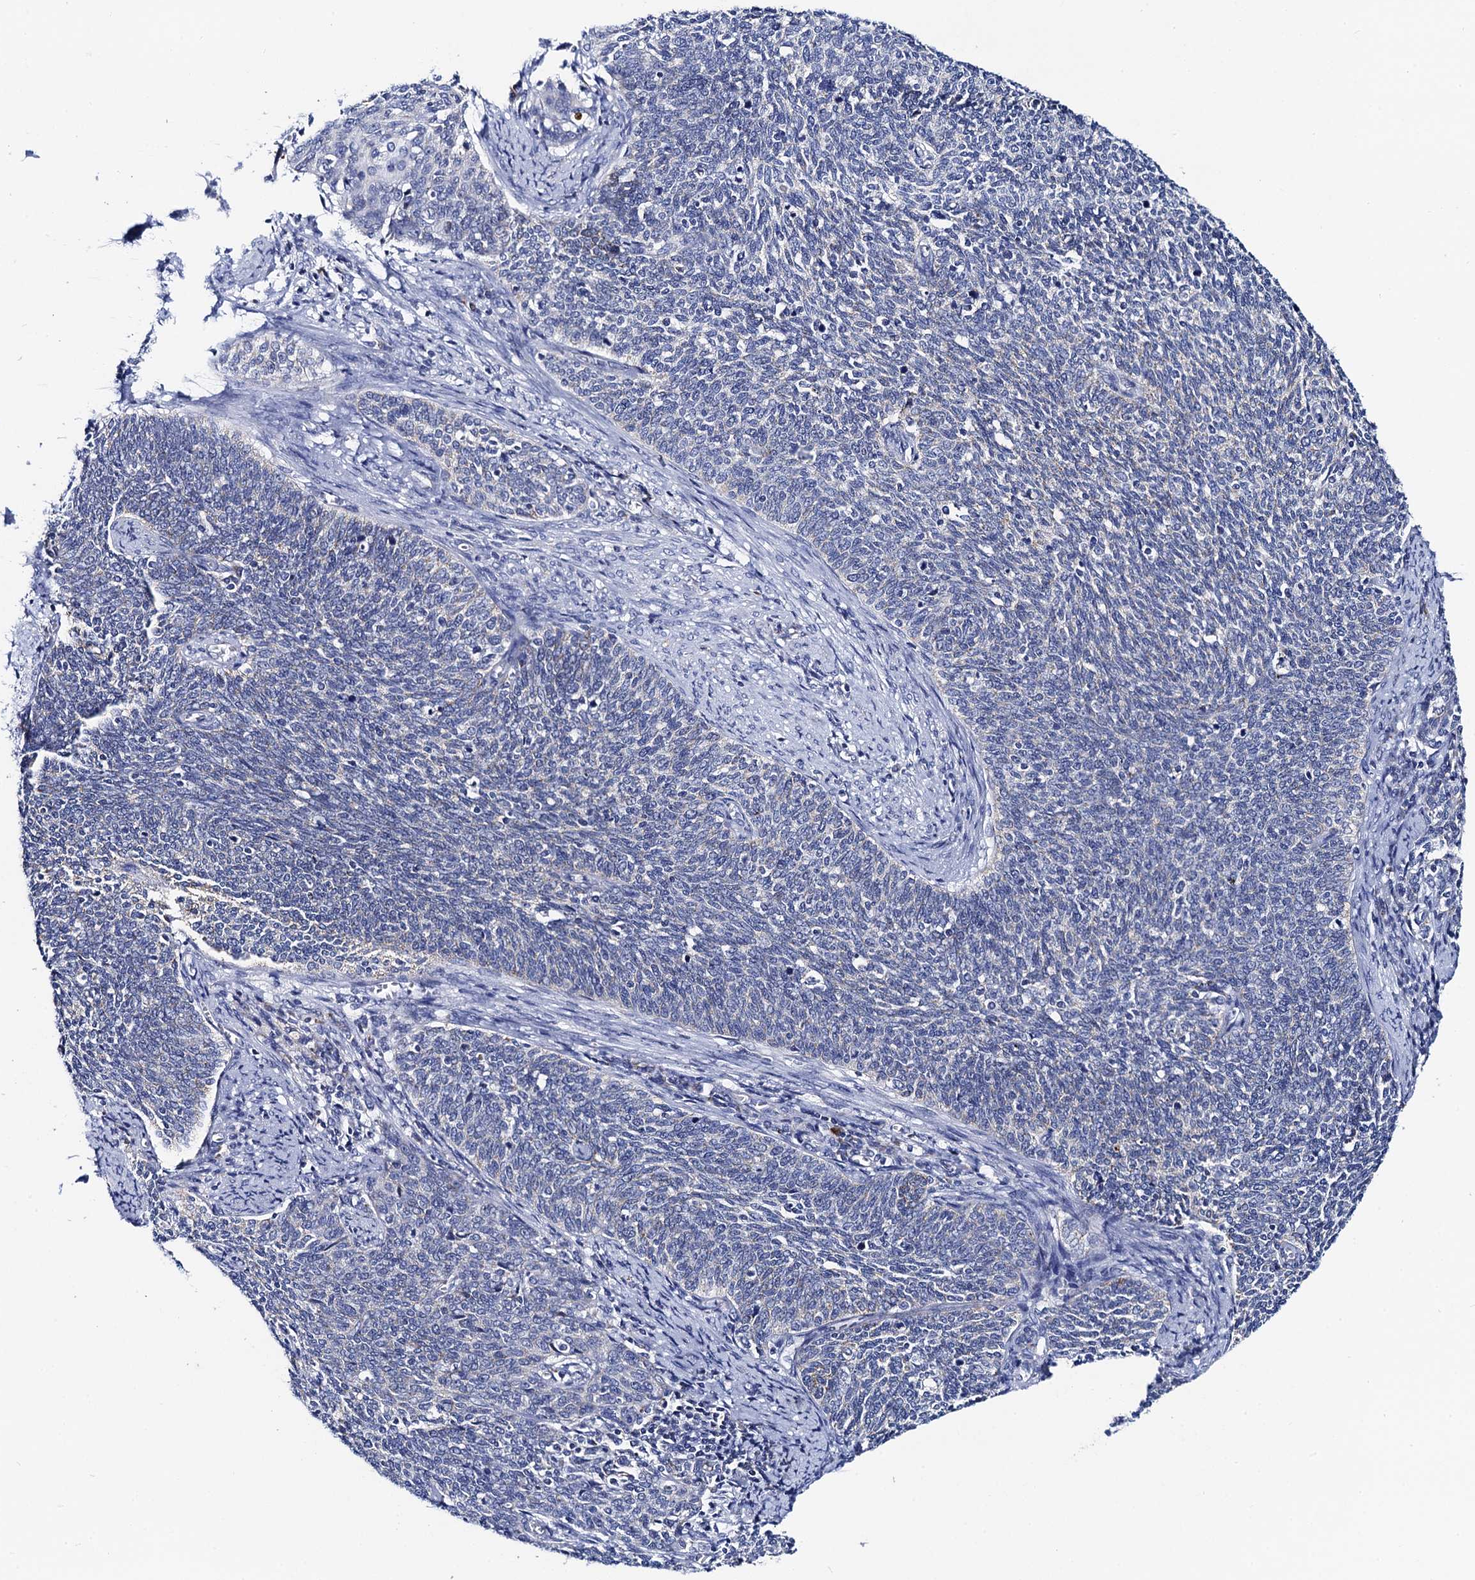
{"staining": {"intensity": "negative", "quantity": "none", "location": "none"}, "tissue": "cervical cancer", "cell_type": "Tumor cells", "image_type": "cancer", "snomed": [{"axis": "morphology", "description": "Squamous cell carcinoma, NOS"}, {"axis": "topography", "description": "Cervix"}], "caption": "A photomicrograph of human cervical squamous cell carcinoma is negative for staining in tumor cells.", "gene": "ACADSB", "patient": {"sex": "female", "age": 39}}